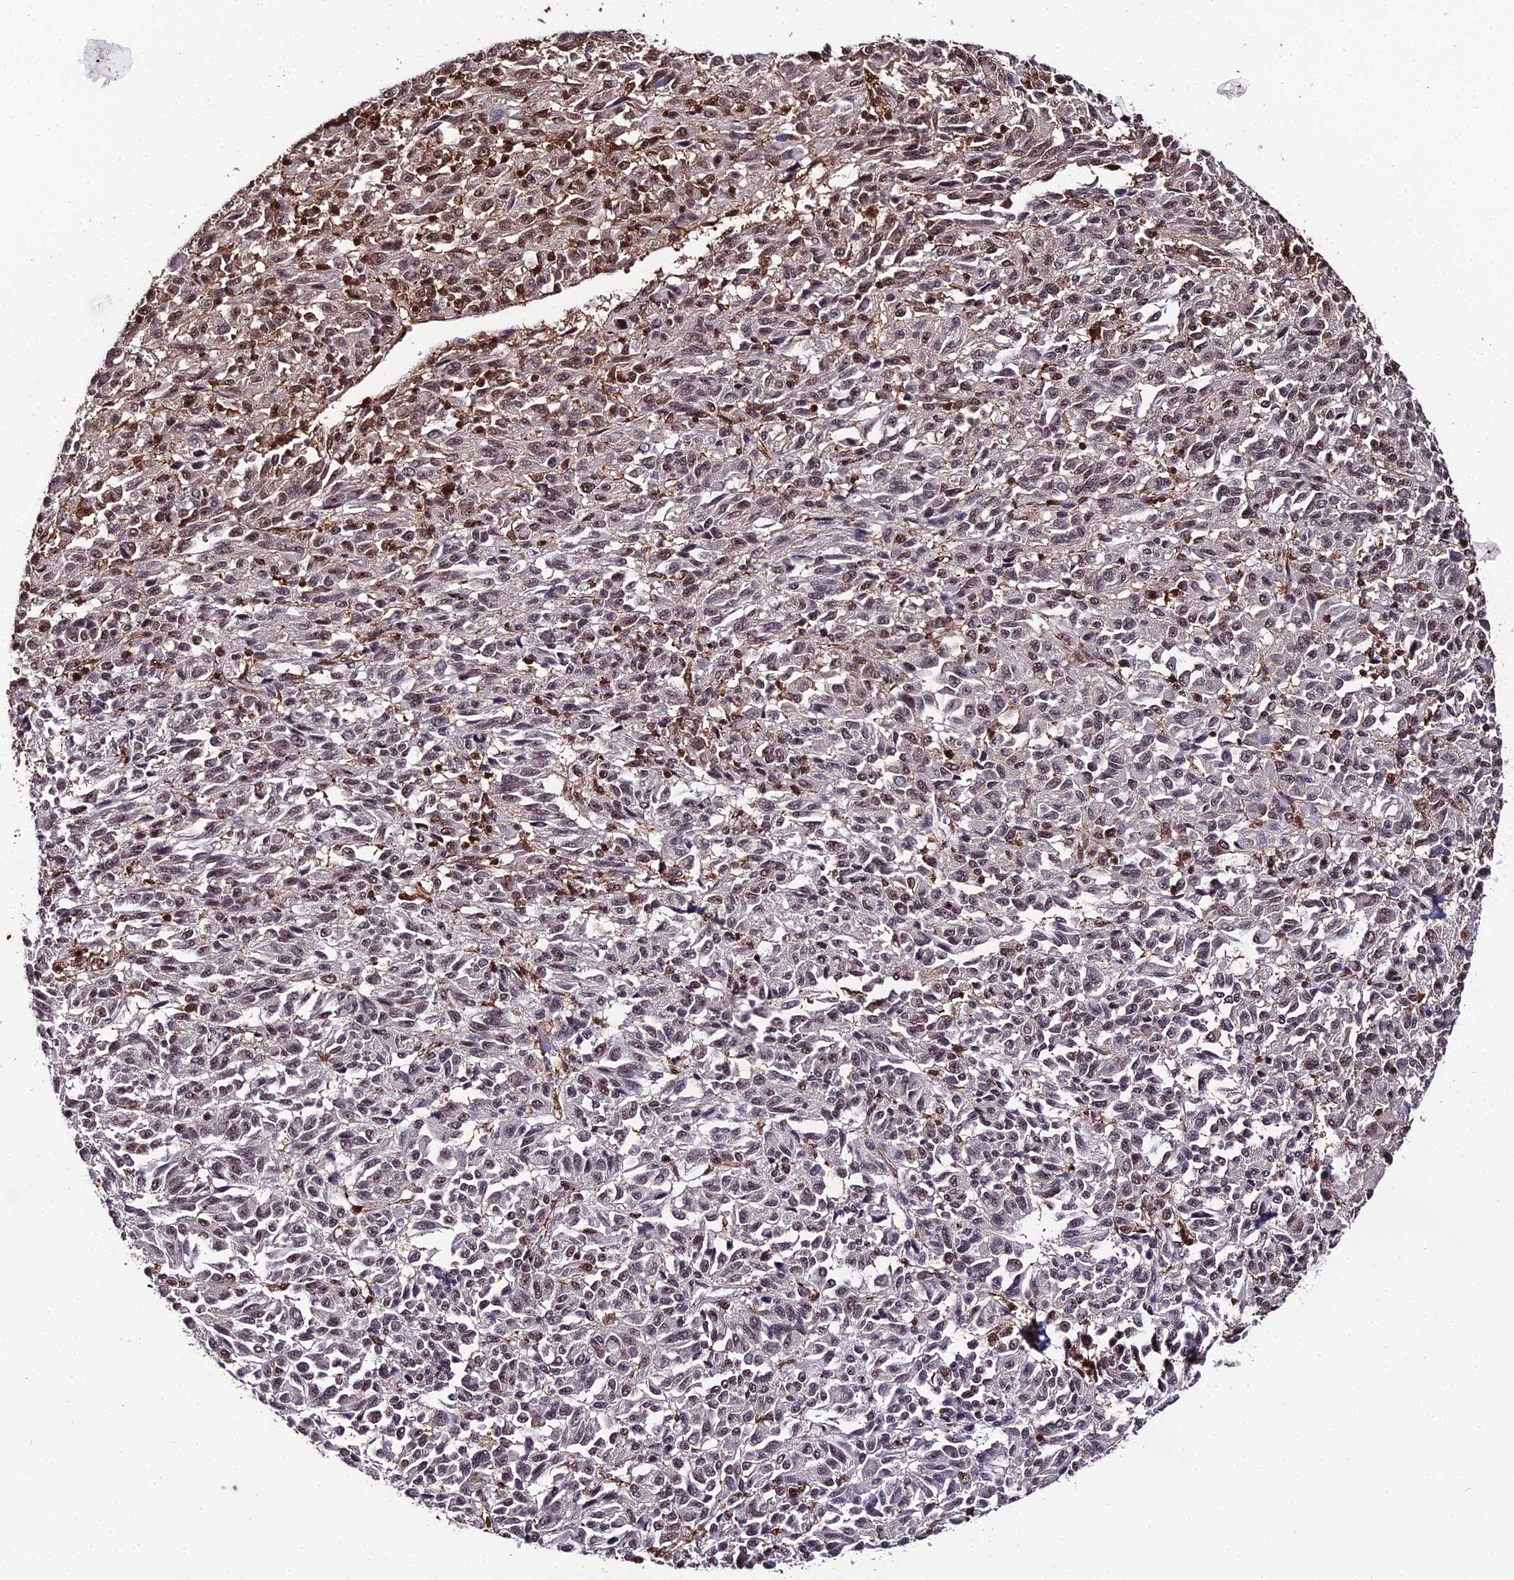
{"staining": {"intensity": "moderate", "quantity": "25%-75%", "location": "nuclear"}, "tissue": "melanoma", "cell_type": "Tumor cells", "image_type": "cancer", "snomed": [{"axis": "morphology", "description": "Malignant melanoma, Metastatic site"}, {"axis": "topography", "description": "Lung"}], "caption": "Malignant melanoma (metastatic site) tissue reveals moderate nuclear expression in about 25%-75% of tumor cells", "gene": "PPP4C", "patient": {"sex": "male", "age": 64}}